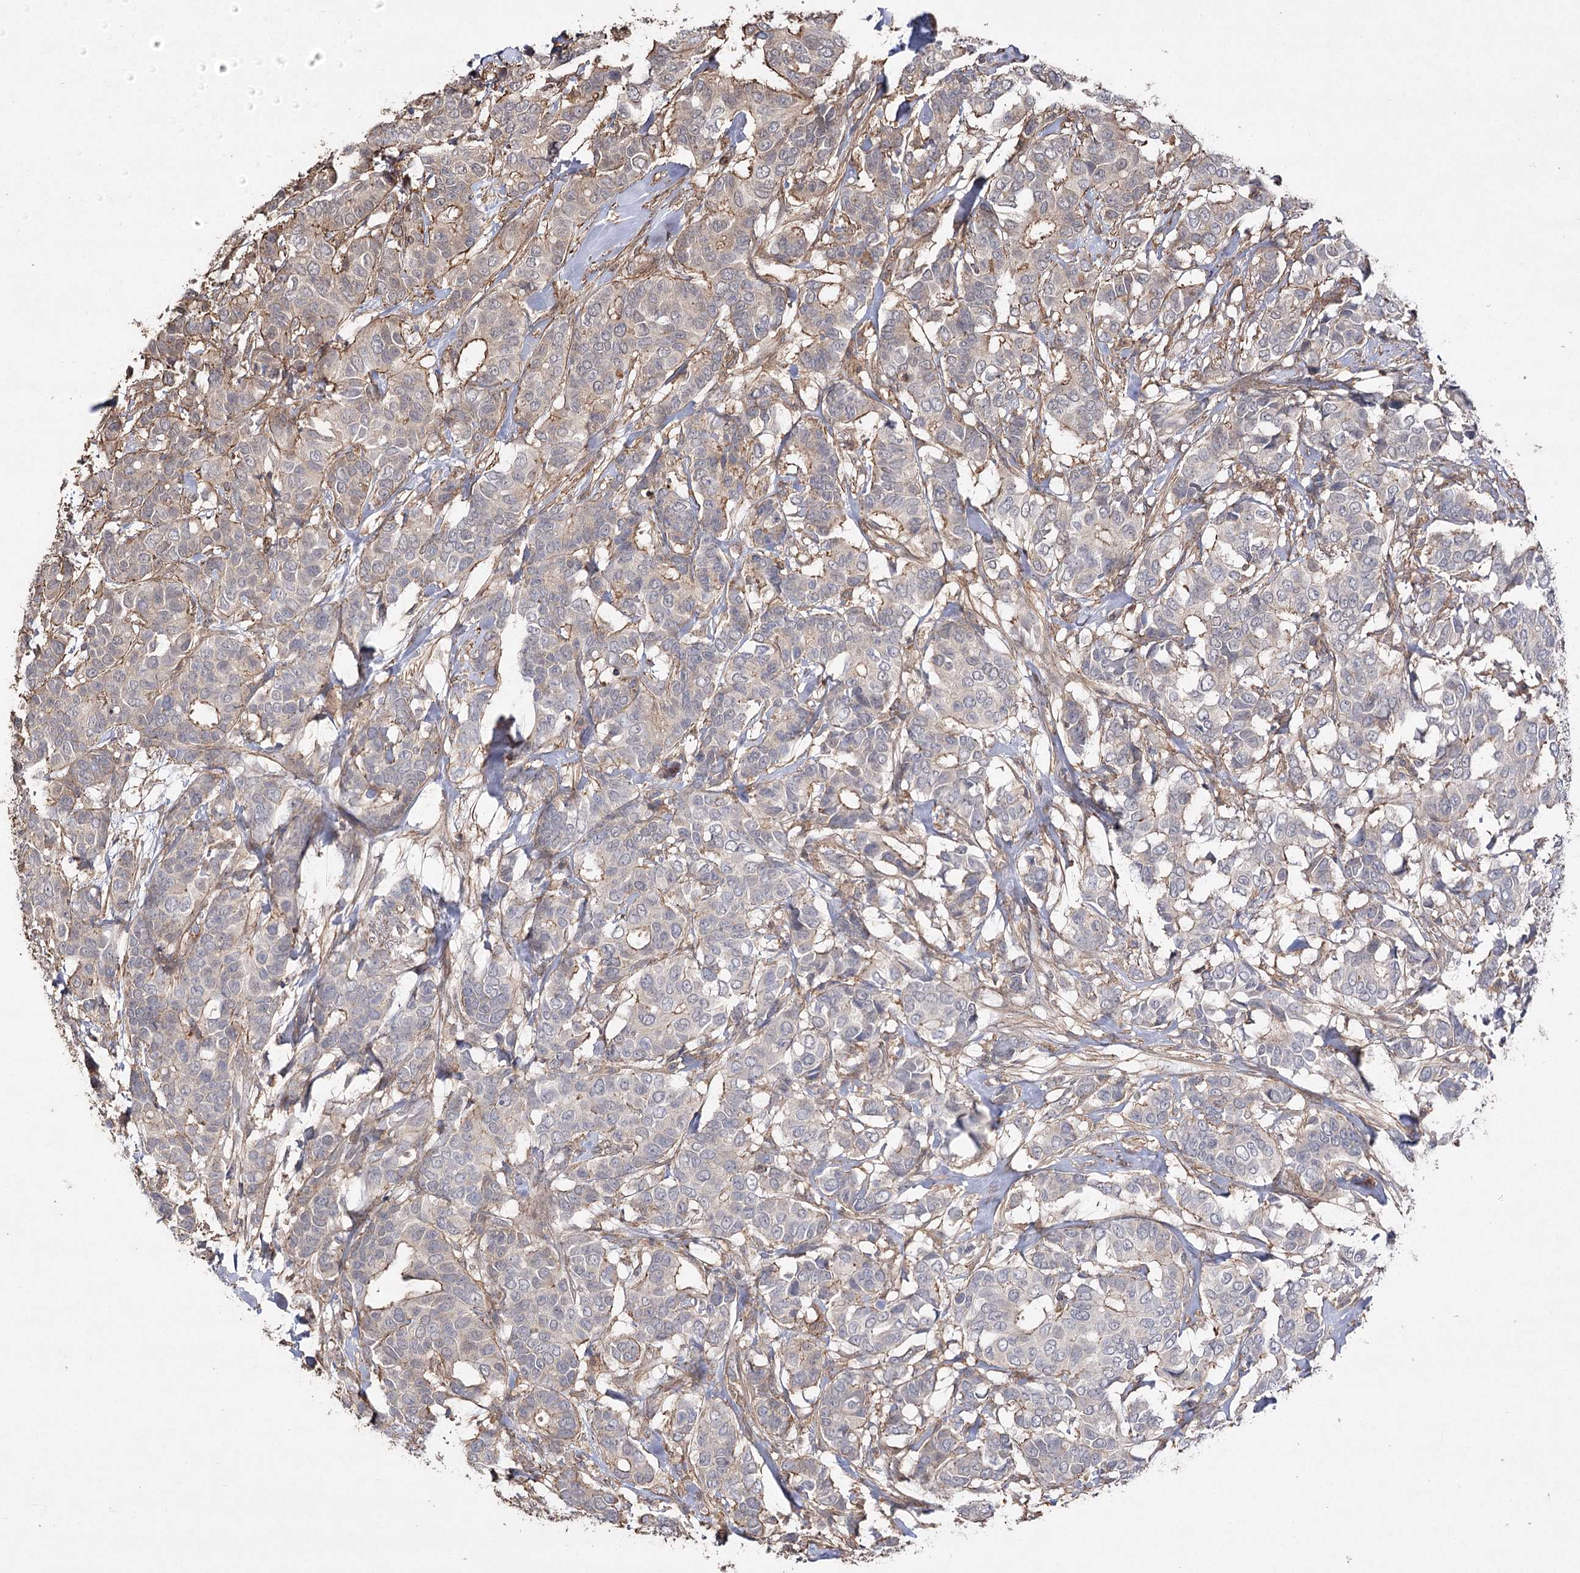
{"staining": {"intensity": "moderate", "quantity": "<25%", "location": "cytoplasmic/membranous"}, "tissue": "breast cancer", "cell_type": "Tumor cells", "image_type": "cancer", "snomed": [{"axis": "morphology", "description": "Duct carcinoma"}, {"axis": "topography", "description": "Breast"}], "caption": "The photomicrograph shows immunohistochemical staining of breast infiltrating ductal carcinoma. There is moderate cytoplasmic/membranous staining is appreciated in approximately <25% of tumor cells.", "gene": "OBSL1", "patient": {"sex": "female", "age": 87}}